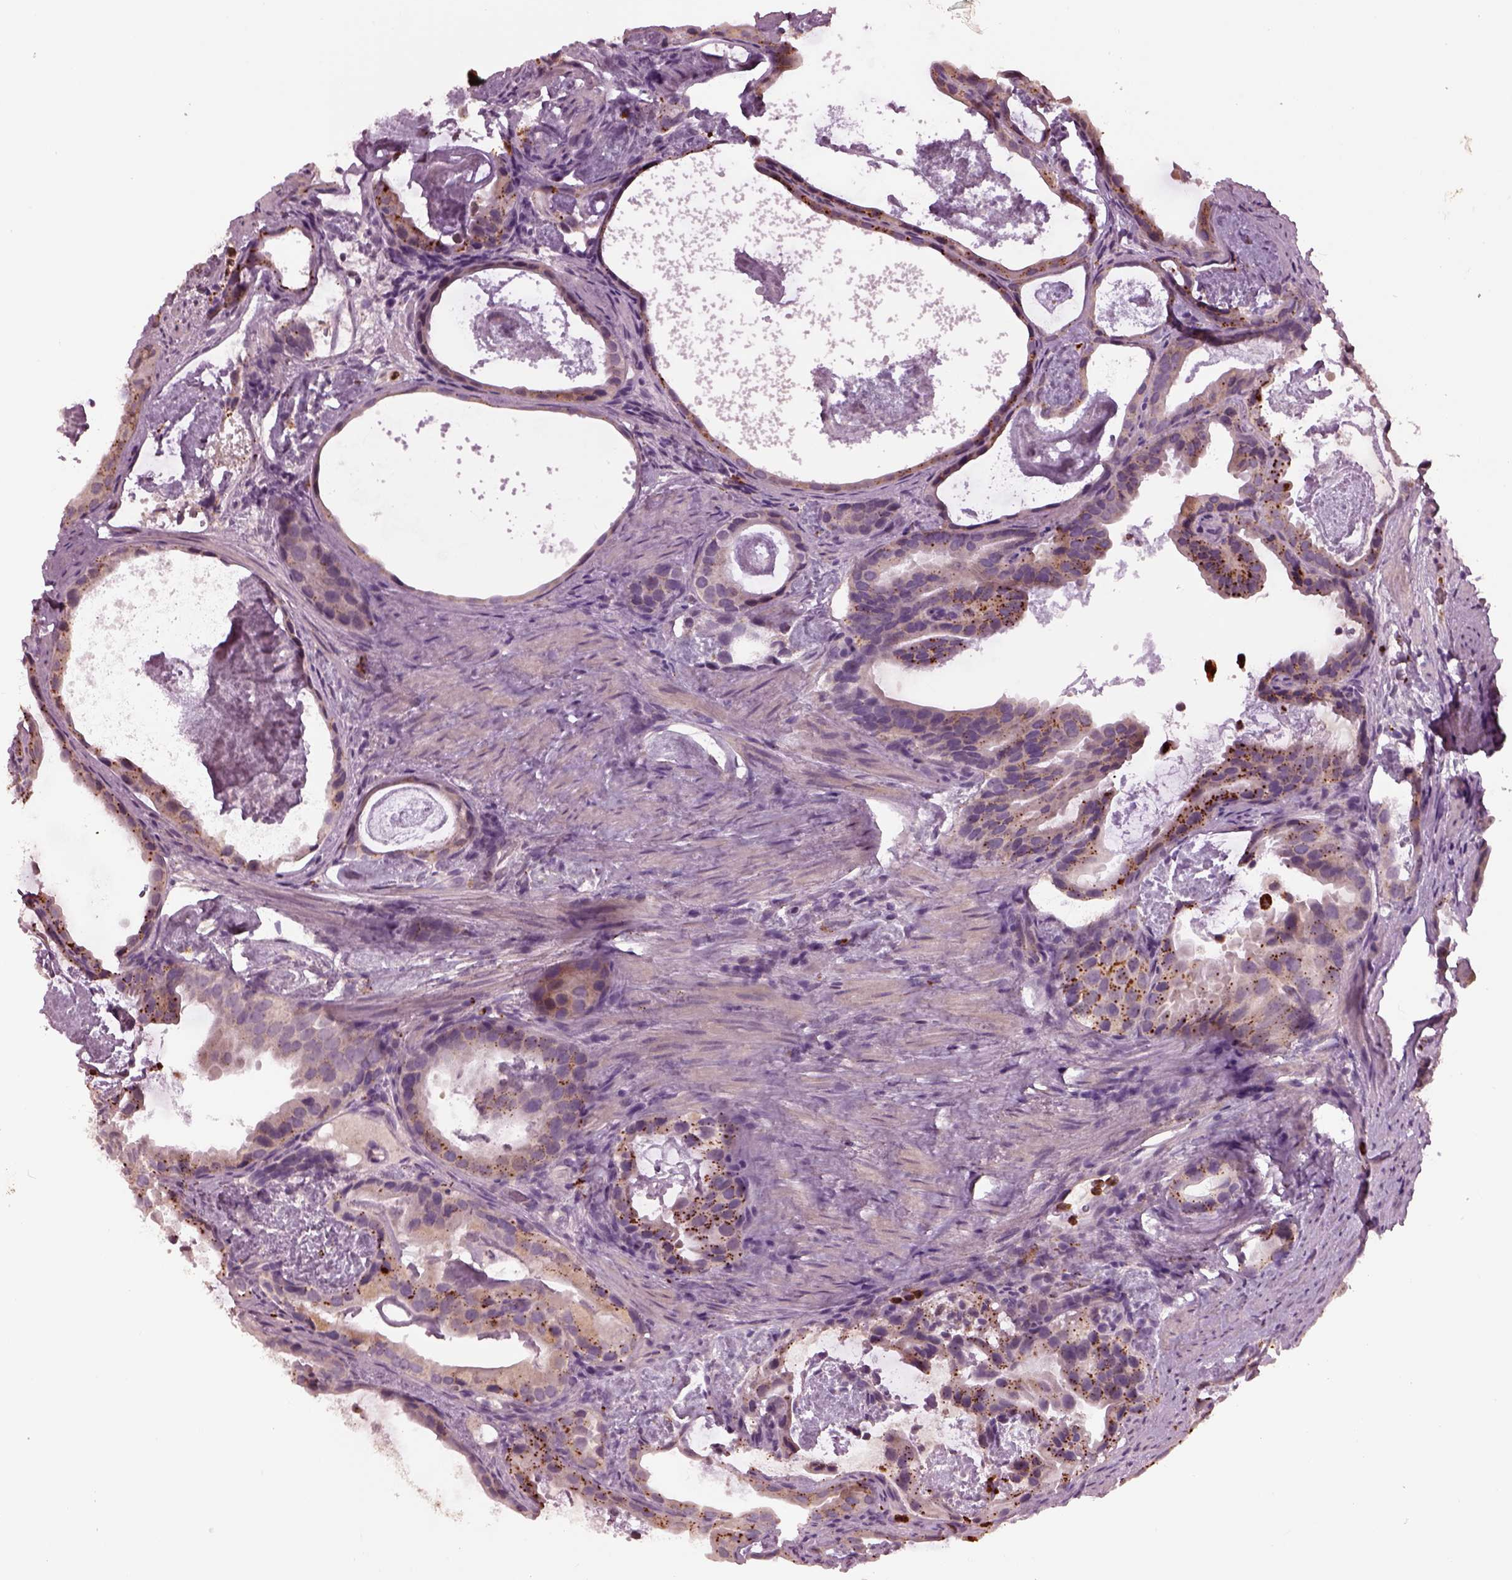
{"staining": {"intensity": "weak", "quantity": "25%-75%", "location": "cytoplasmic/membranous"}, "tissue": "prostate cancer", "cell_type": "Tumor cells", "image_type": "cancer", "snomed": [{"axis": "morphology", "description": "Adenocarcinoma, Low grade"}, {"axis": "topography", "description": "Prostate and seminal vesicle, NOS"}], "caption": "Human prostate cancer stained with a protein marker exhibits weak staining in tumor cells.", "gene": "RUFY3", "patient": {"sex": "male", "age": 71}}